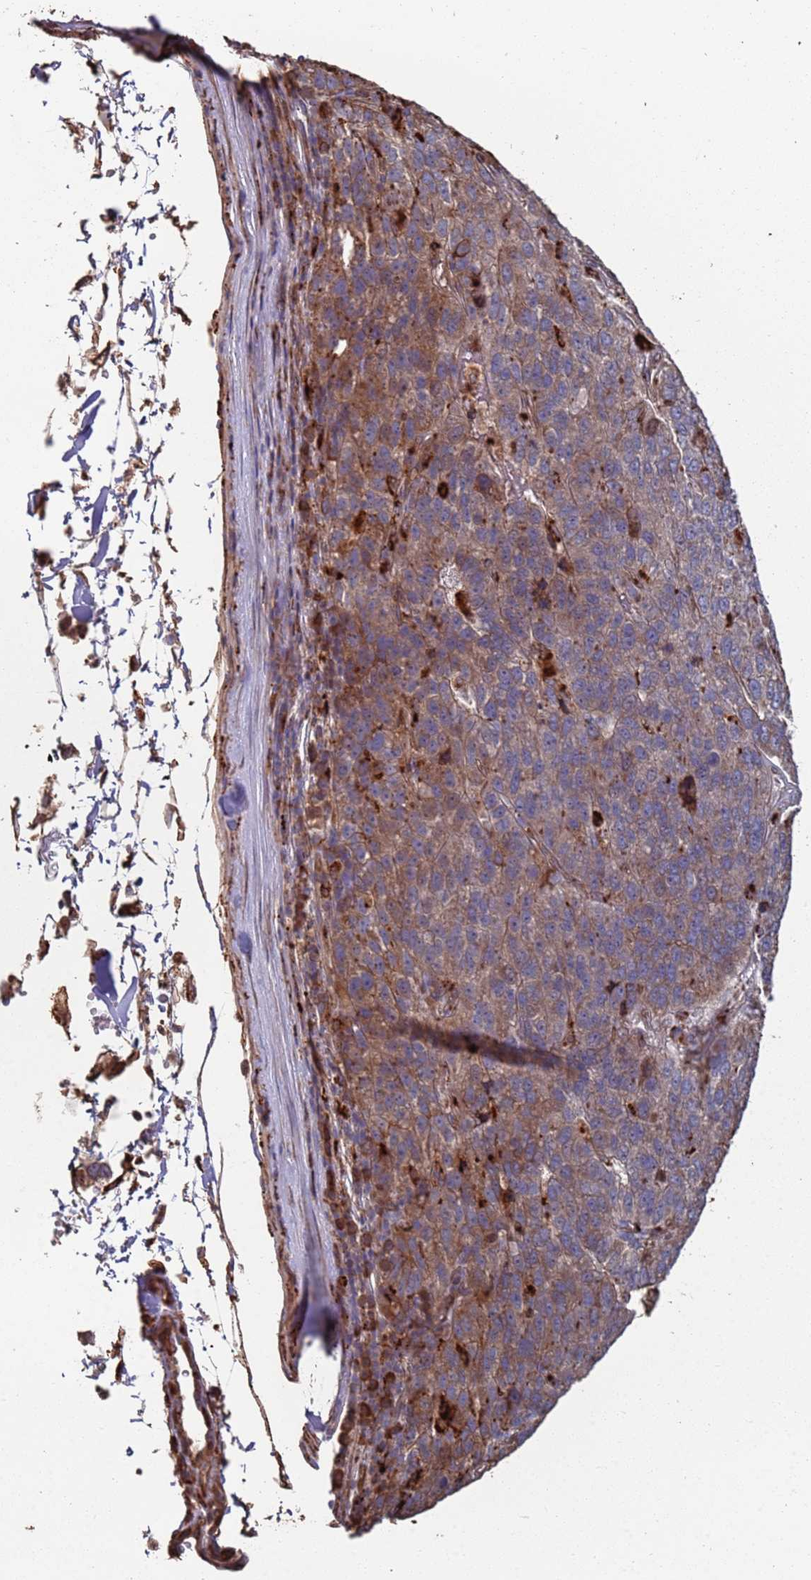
{"staining": {"intensity": "strong", "quantity": "<25%", "location": "cytoplasmic/membranous"}, "tissue": "pancreatic cancer", "cell_type": "Tumor cells", "image_type": "cancer", "snomed": [{"axis": "morphology", "description": "Adenocarcinoma, NOS"}, {"axis": "topography", "description": "Pancreas"}], "caption": "The histopathology image demonstrates immunohistochemical staining of pancreatic cancer. There is strong cytoplasmic/membranous positivity is identified in about <25% of tumor cells.", "gene": "LACC1", "patient": {"sex": "female", "age": 61}}